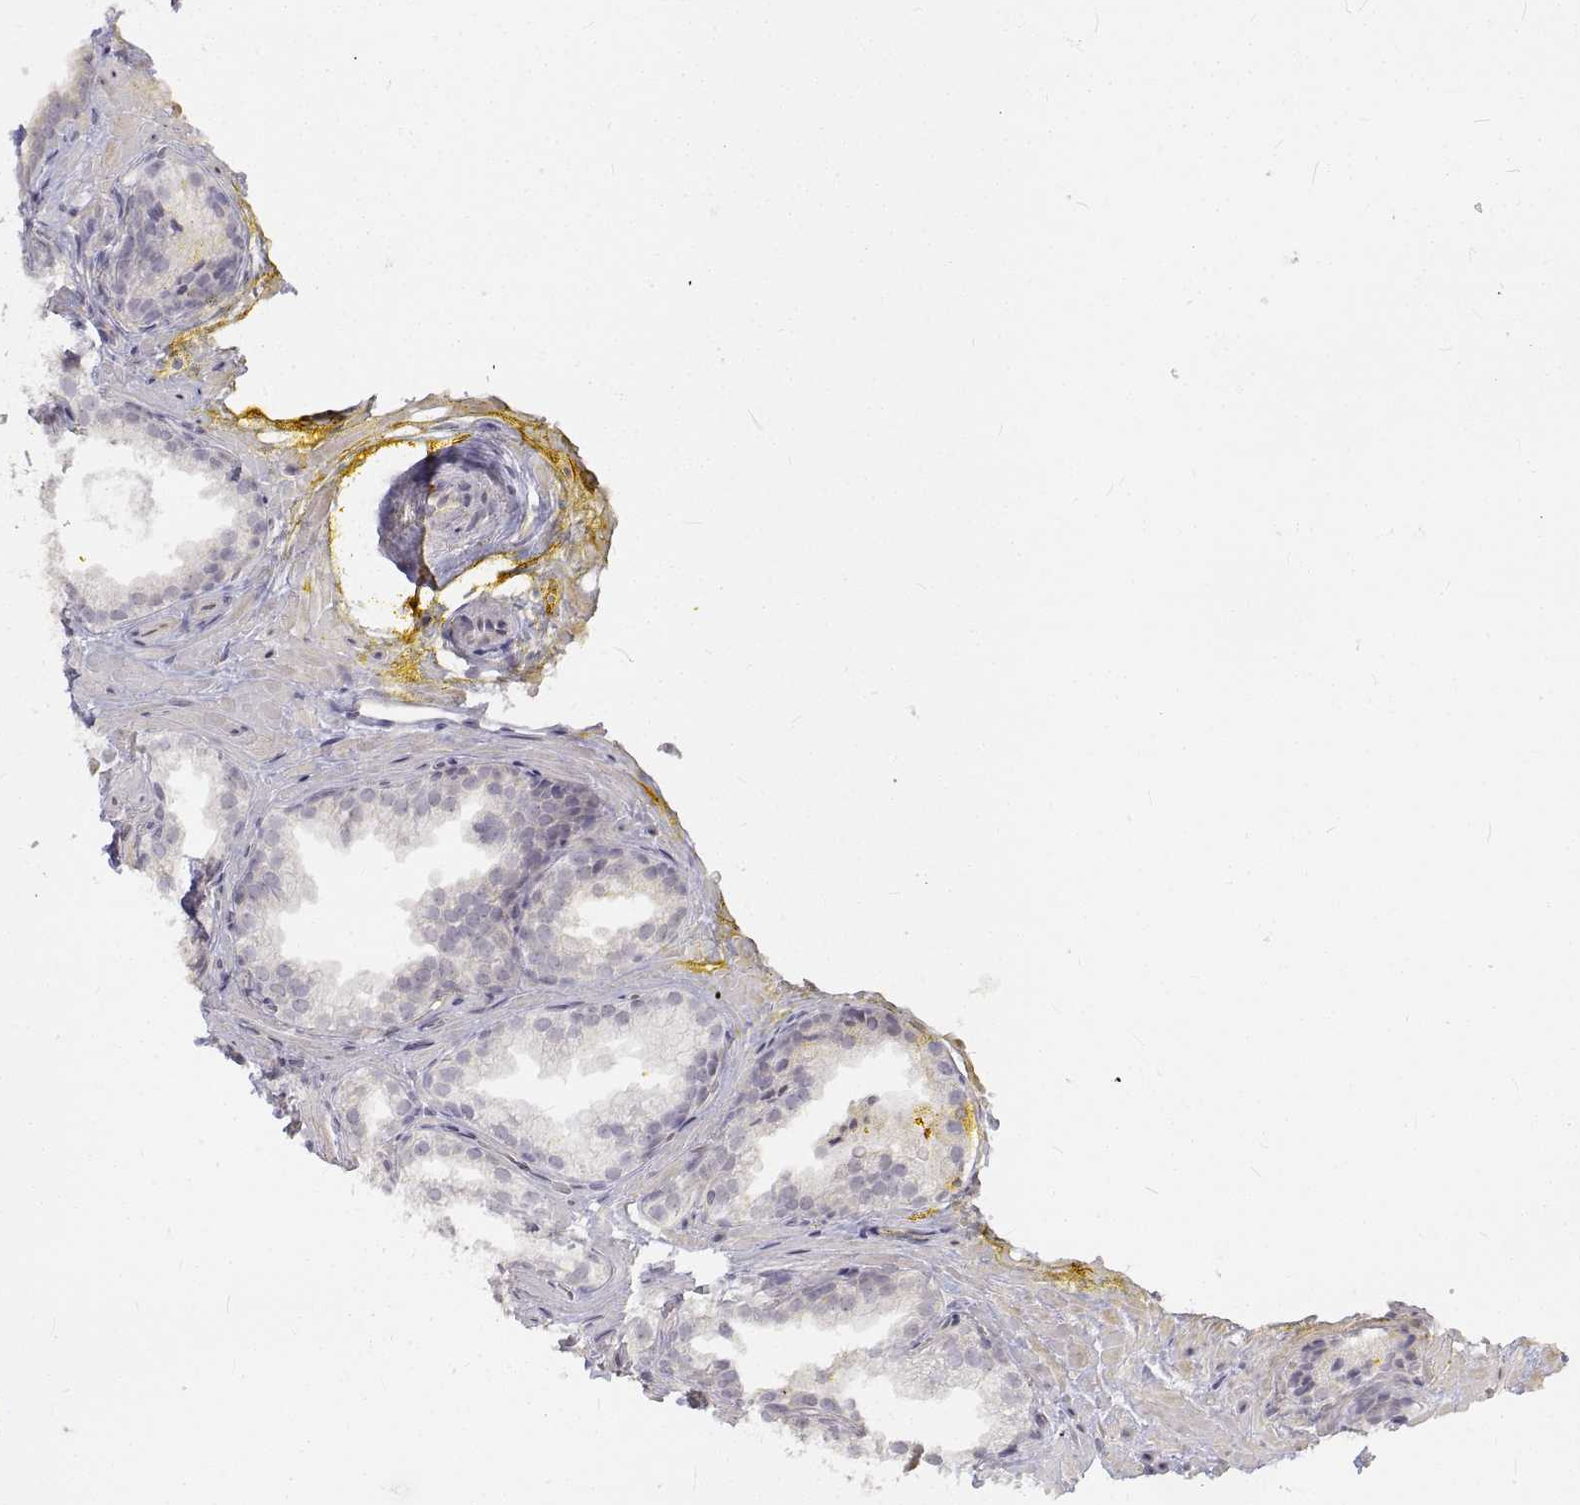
{"staining": {"intensity": "negative", "quantity": "none", "location": "none"}, "tissue": "prostate cancer", "cell_type": "Tumor cells", "image_type": "cancer", "snomed": [{"axis": "morphology", "description": "Adenocarcinoma, Low grade"}, {"axis": "topography", "description": "Prostate"}], "caption": "Tumor cells show no significant protein positivity in prostate low-grade adenocarcinoma.", "gene": "ANO2", "patient": {"sex": "male", "age": 63}}